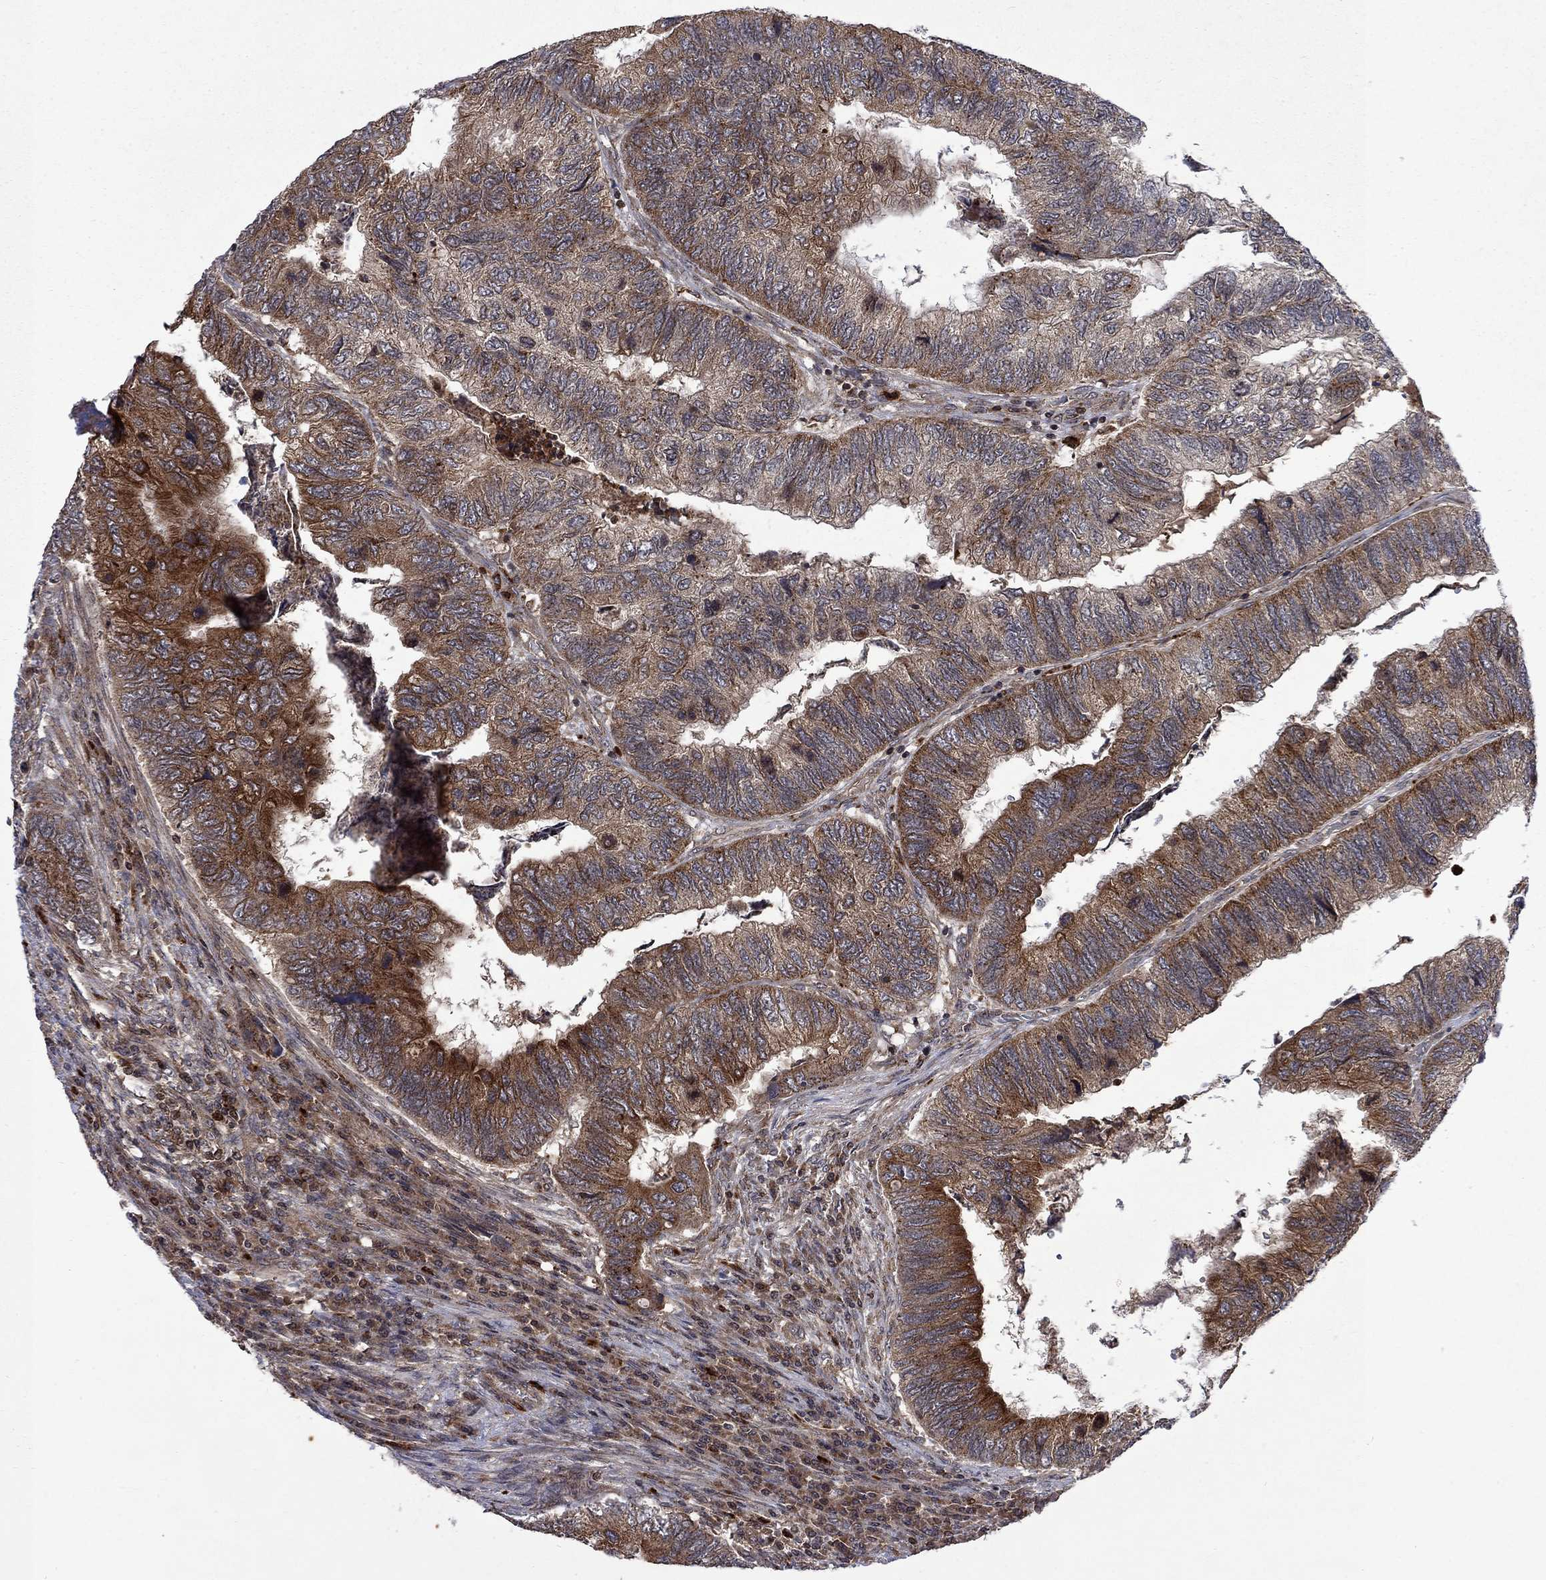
{"staining": {"intensity": "moderate", "quantity": "25%-75%", "location": "cytoplasmic/membranous"}, "tissue": "colorectal cancer", "cell_type": "Tumor cells", "image_type": "cancer", "snomed": [{"axis": "morphology", "description": "Adenocarcinoma, NOS"}, {"axis": "topography", "description": "Colon"}], "caption": "A photomicrograph of colorectal cancer stained for a protein reveals moderate cytoplasmic/membranous brown staining in tumor cells.", "gene": "TMEM33", "patient": {"sex": "female", "age": 67}}